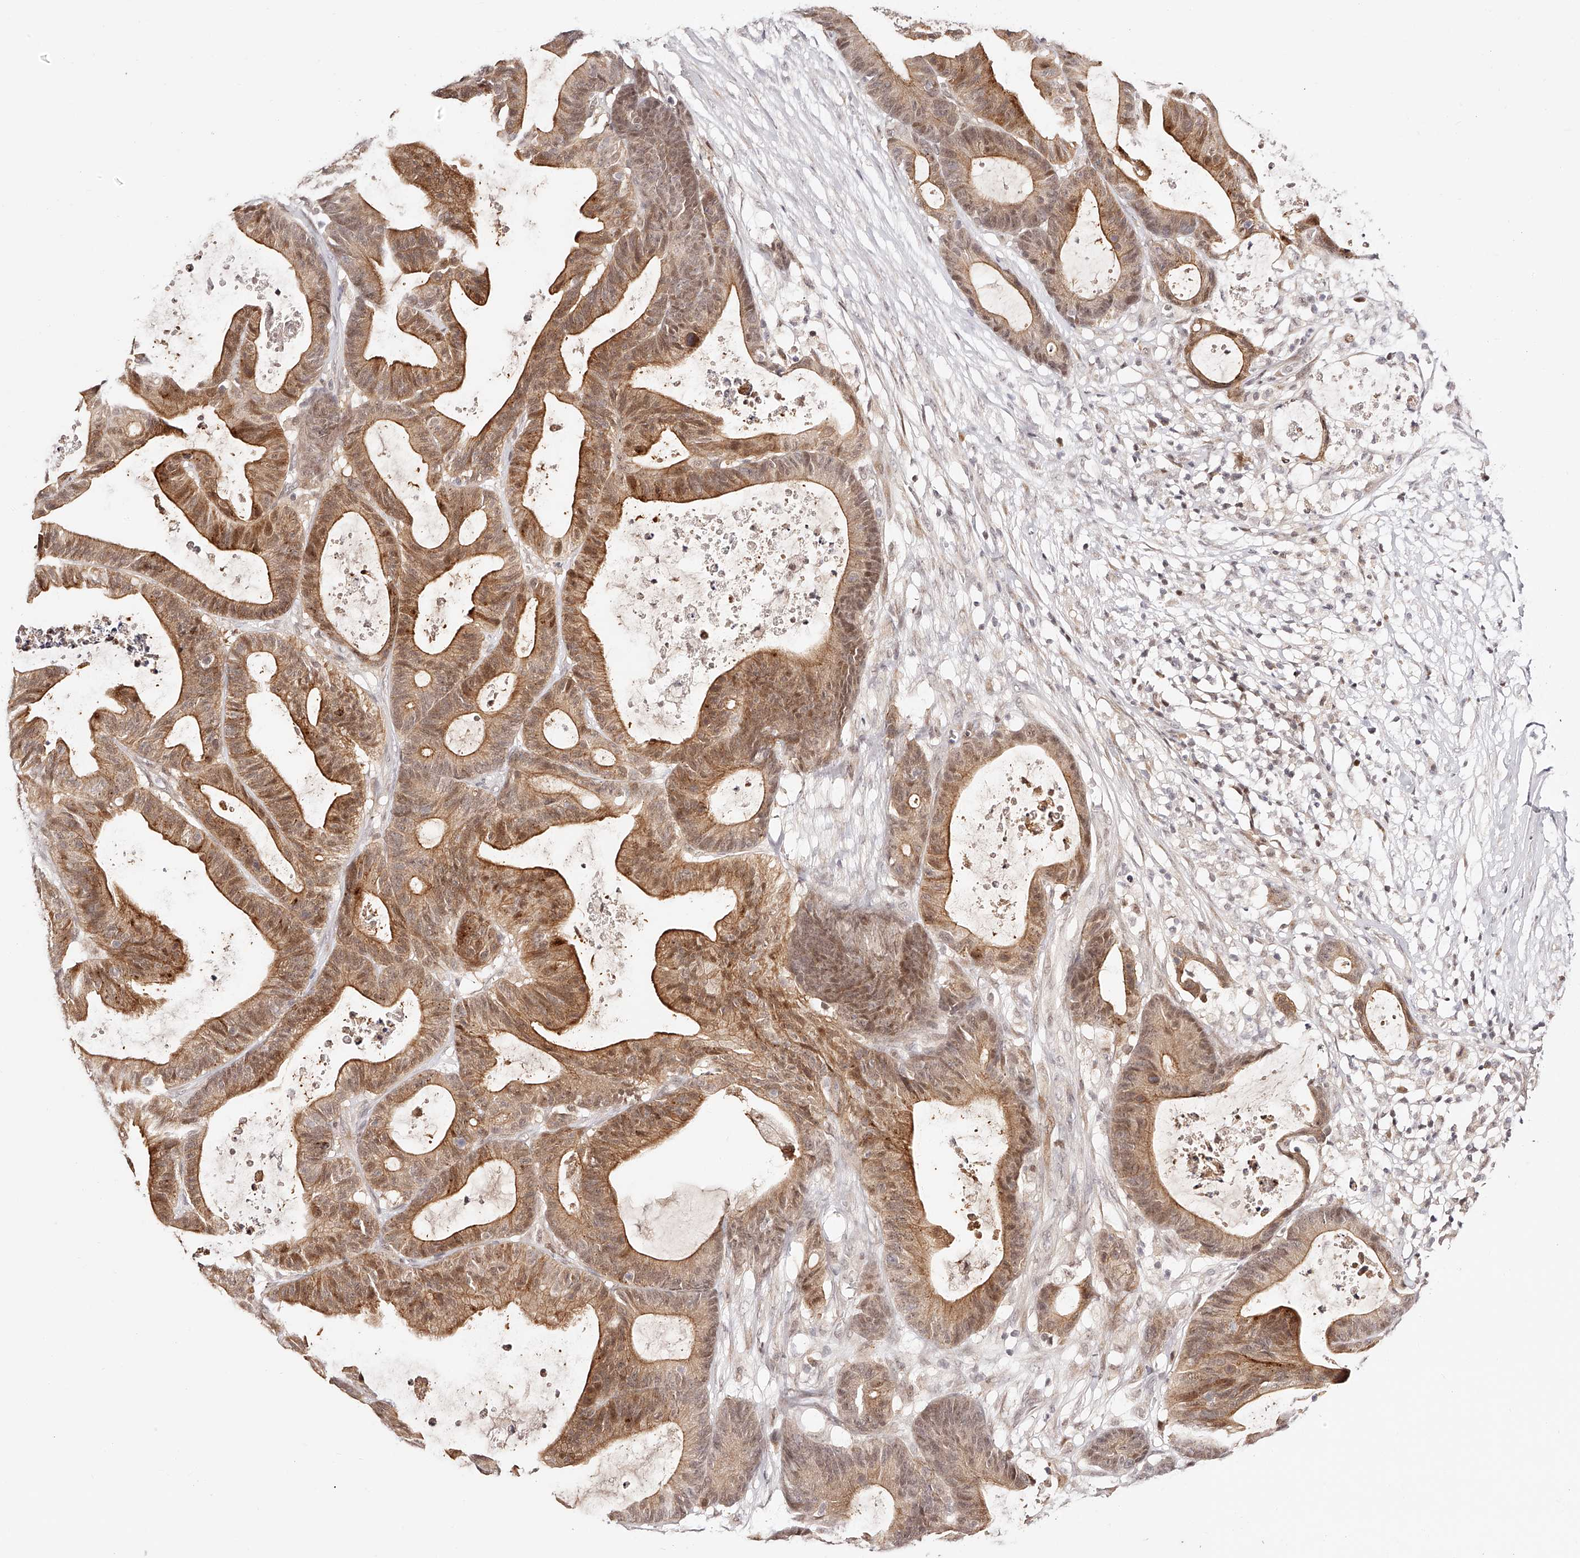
{"staining": {"intensity": "moderate", "quantity": ">75%", "location": "cytoplasmic/membranous,nuclear"}, "tissue": "colorectal cancer", "cell_type": "Tumor cells", "image_type": "cancer", "snomed": [{"axis": "morphology", "description": "Adenocarcinoma, NOS"}, {"axis": "topography", "description": "Colon"}], "caption": "There is medium levels of moderate cytoplasmic/membranous and nuclear expression in tumor cells of adenocarcinoma (colorectal), as demonstrated by immunohistochemical staining (brown color).", "gene": "USF3", "patient": {"sex": "female", "age": 84}}